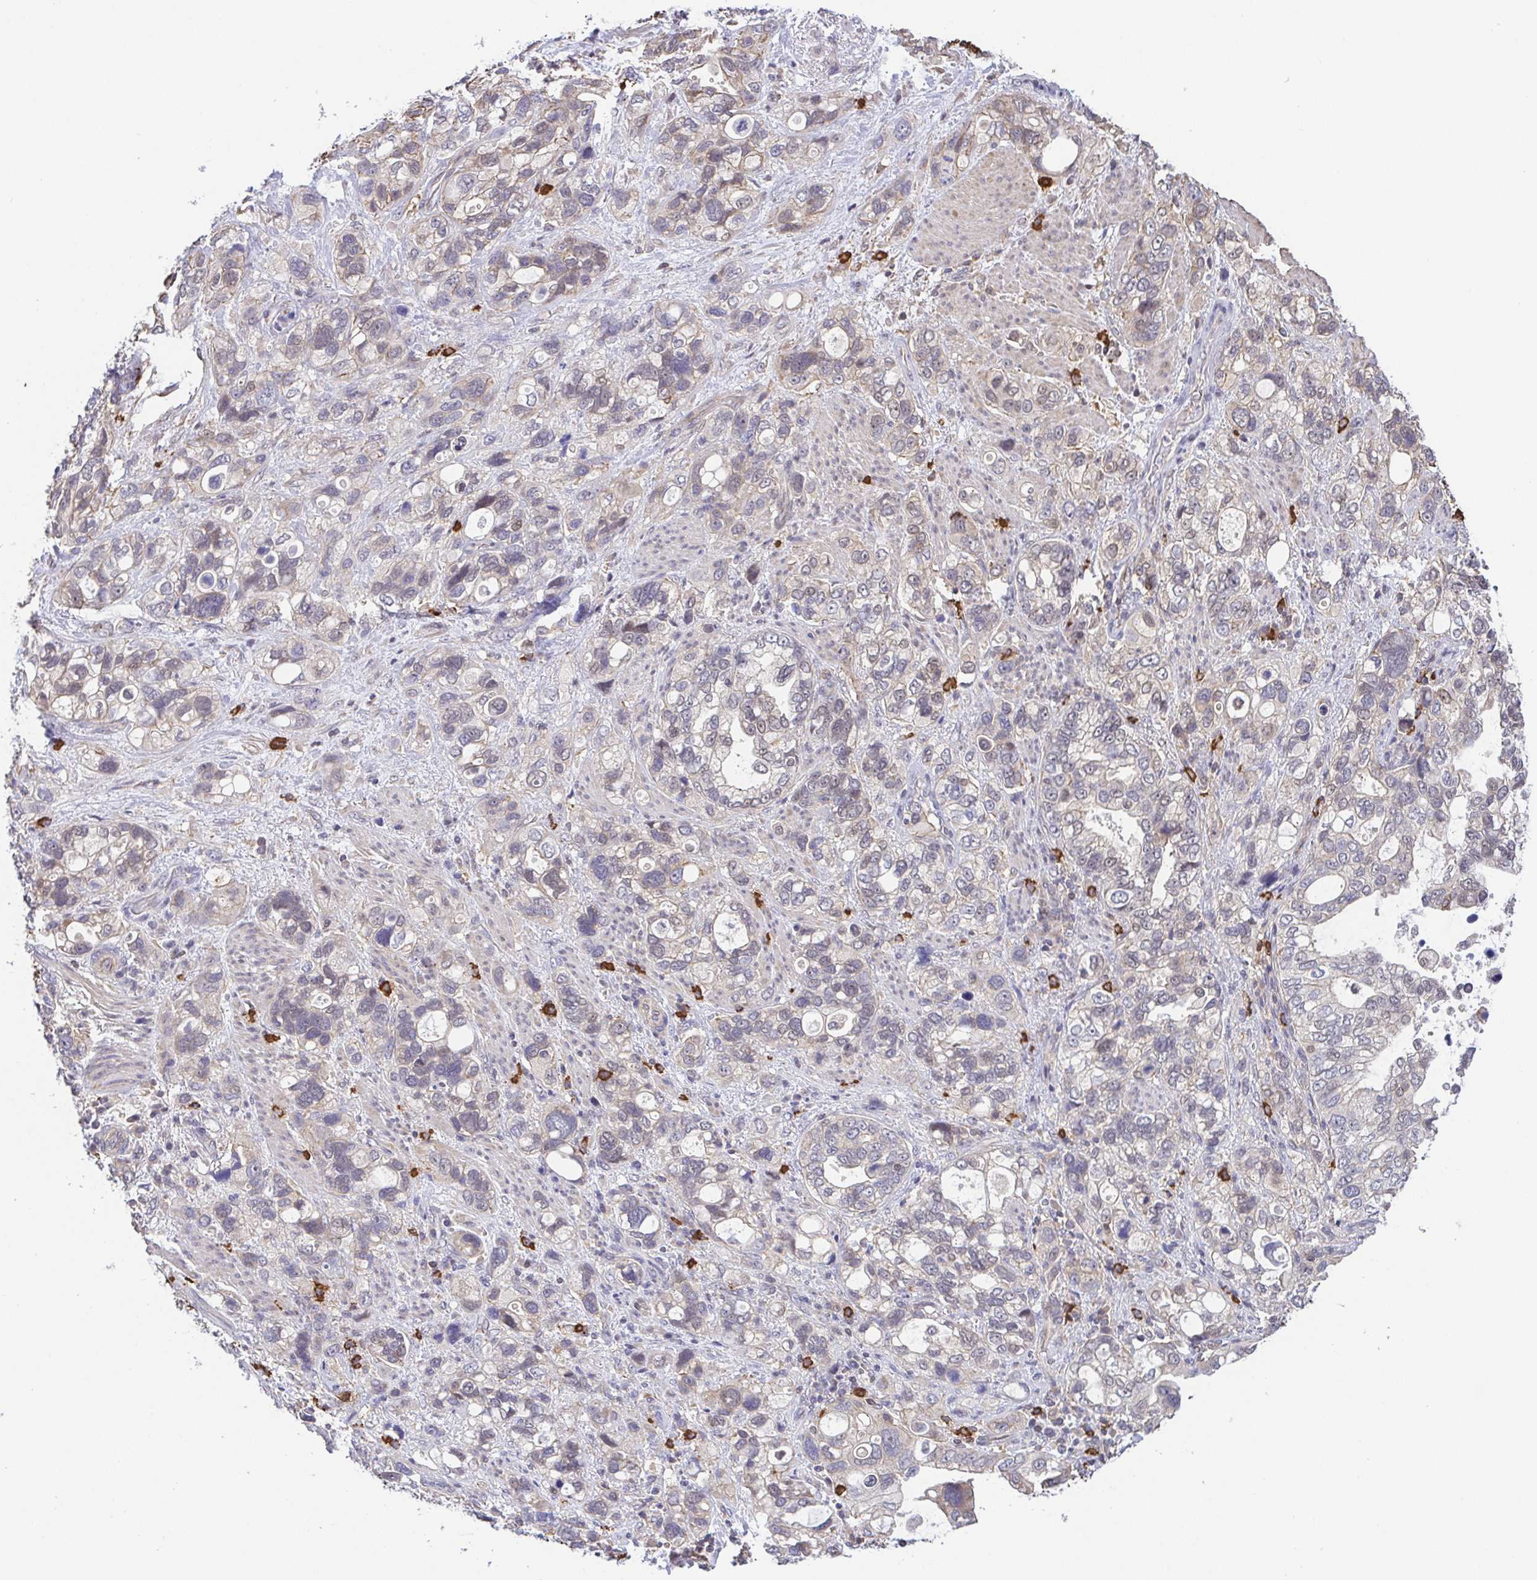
{"staining": {"intensity": "weak", "quantity": "<25%", "location": "cytoplasmic/membranous"}, "tissue": "stomach cancer", "cell_type": "Tumor cells", "image_type": "cancer", "snomed": [{"axis": "morphology", "description": "Adenocarcinoma, NOS"}, {"axis": "topography", "description": "Stomach, upper"}], "caption": "Immunohistochemical staining of human stomach adenocarcinoma demonstrates no significant staining in tumor cells. Brightfield microscopy of immunohistochemistry (IHC) stained with DAB (3,3'-diaminobenzidine) (brown) and hematoxylin (blue), captured at high magnification.", "gene": "PREPL", "patient": {"sex": "female", "age": 81}}